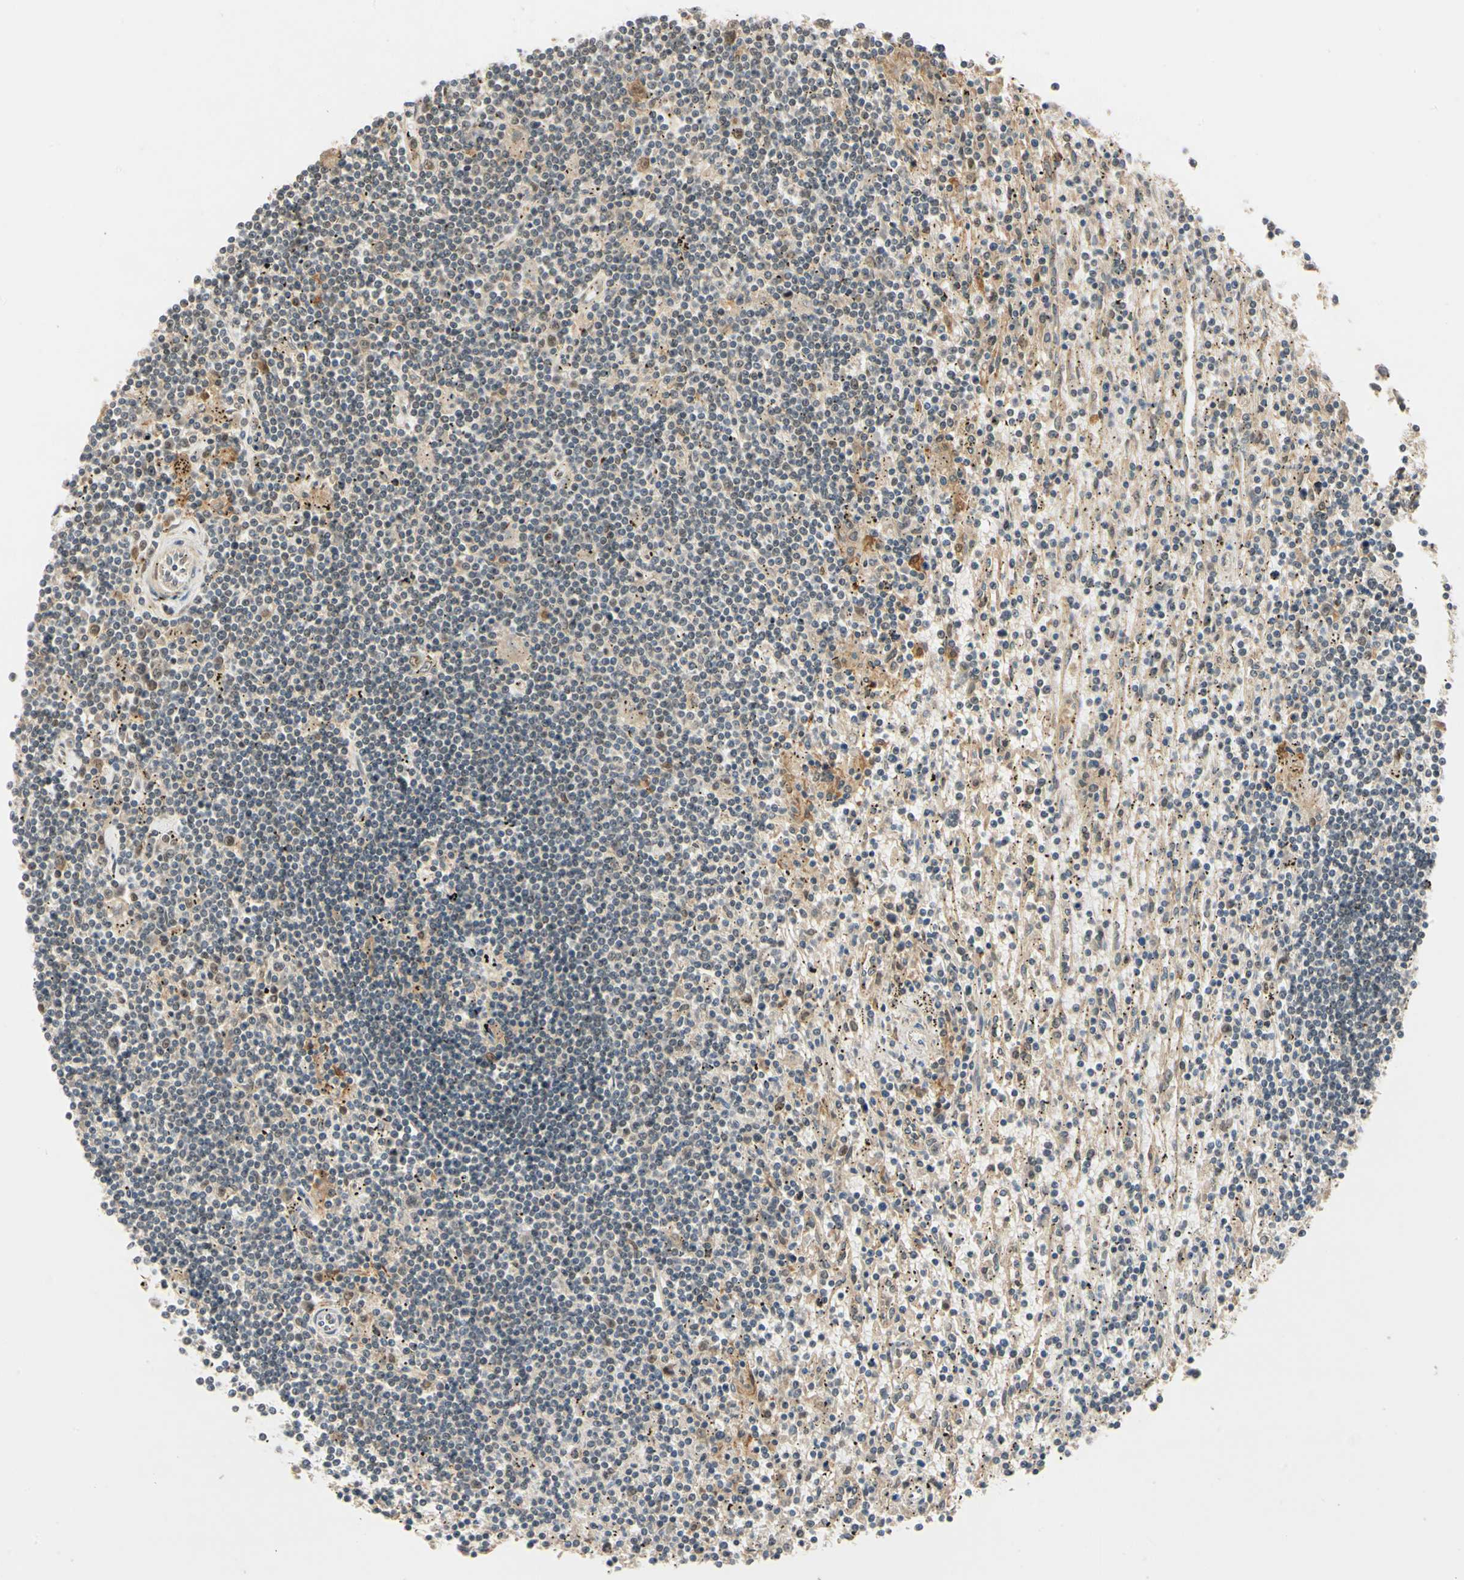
{"staining": {"intensity": "weak", "quantity": "<25%", "location": "nuclear"}, "tissue": "lymphoma", "cell_type": "Tumor cells", "image_type": "cancer", "snomed": [{"axis": "morphology", "description": "Malignant lymphoma, non-Hodgkin's type, Low grade"}, {"axis": "topography", "description": "Spleen"}], "caption": "Immunohistochemistry of lymphoma displays no positivity in tumor cells.", "gene": "RIOX2", "patient": {"sex": "male", "age": 76}}